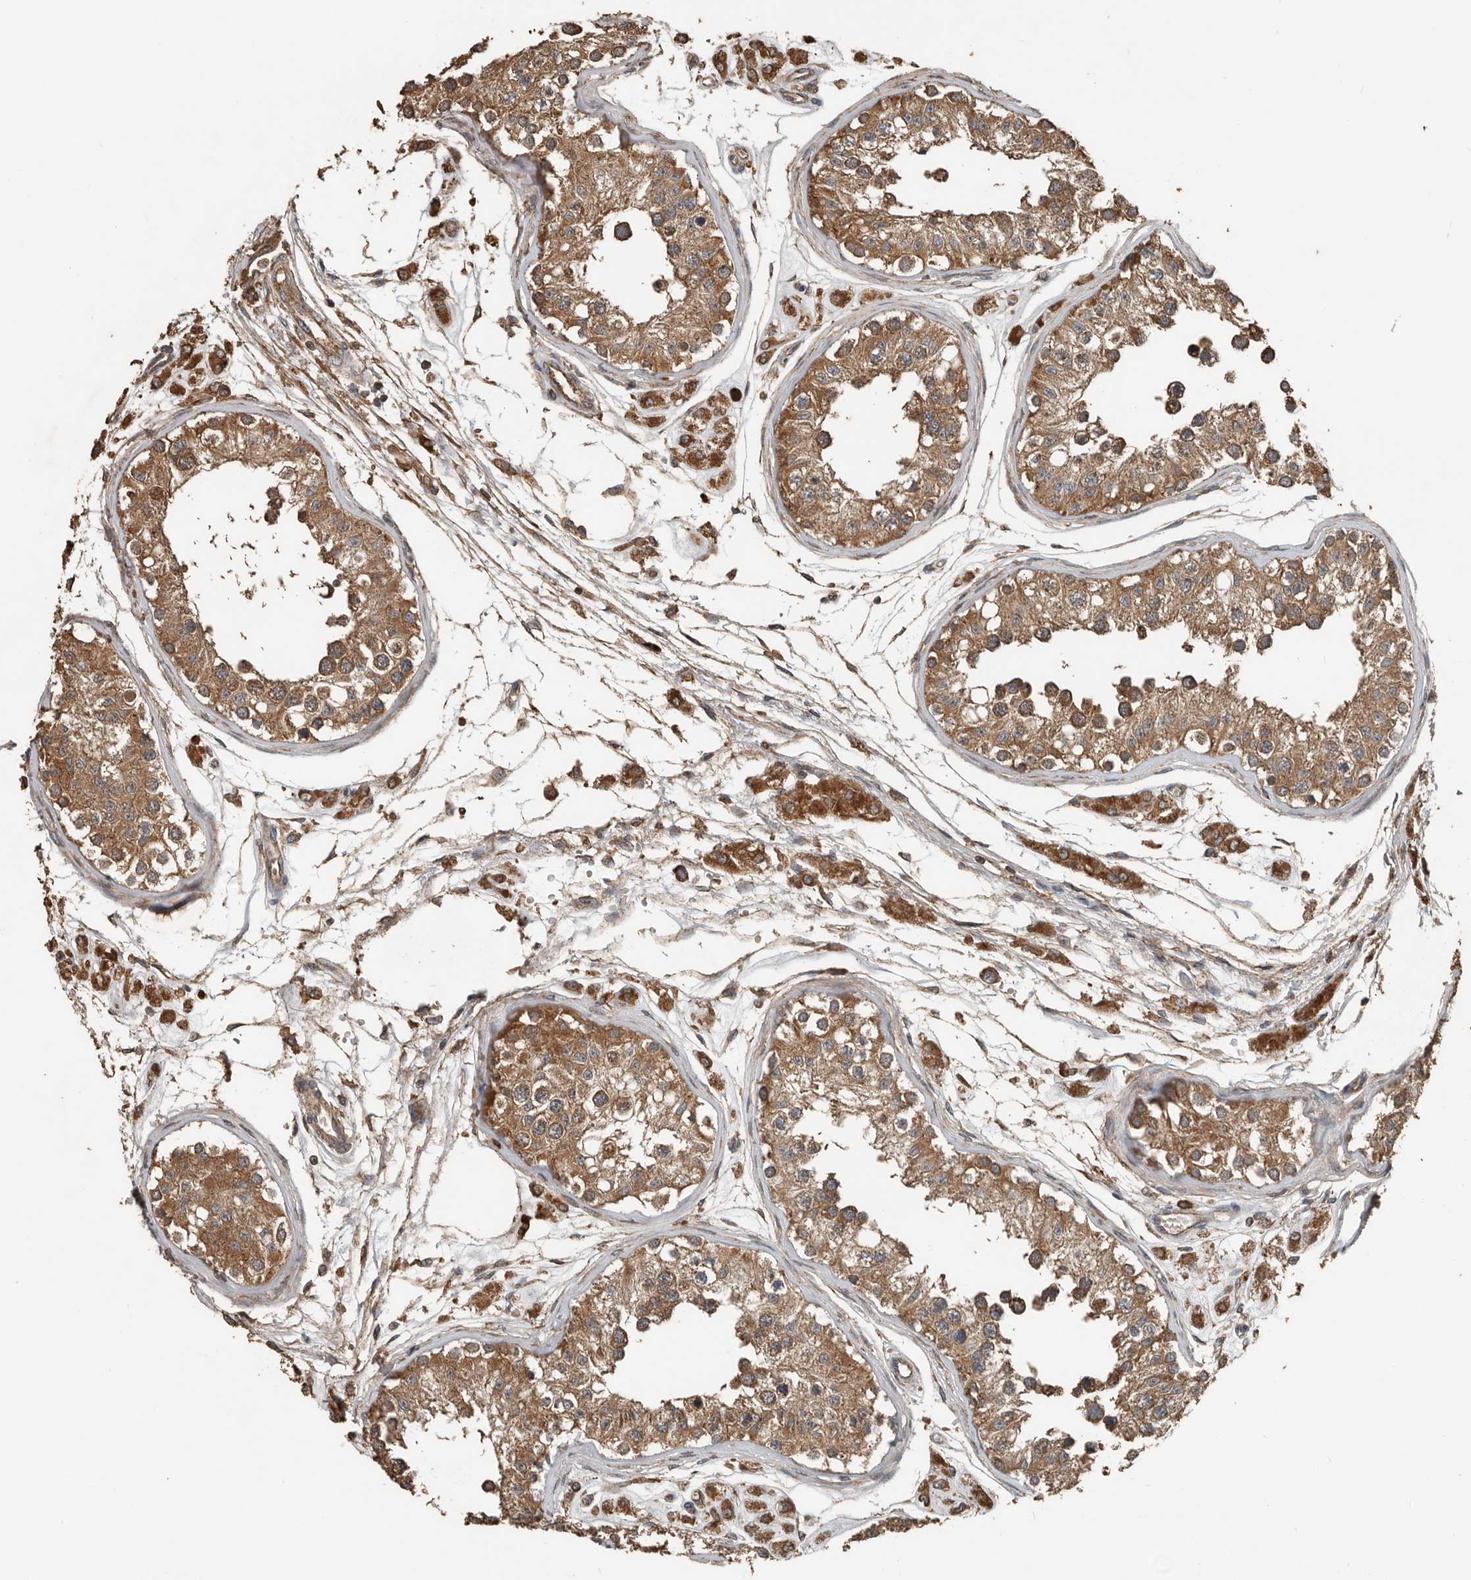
{"staining": {"intensity": "moderate", "quantity": ">75%", "location": "cytoplasmic/membranous"}, "tissue": "testis", "cell_type": "Cells in seminiferous ducts", "image_type": "normal", "snomed": [{"axis": "morphology", "description": "Normal tissue, NOS"}, {"axis": "morphology", "description": "Adenocarcinoma, metastatic, NOS"}, {"axis": "topography", "description": "Testis"}], "caption": "DAB (3,3'-diaminobenzidine) immunohistochemical staining of unremarkable testis displays moderate cytoplasmic/membranous protein expression in about >75% of cells in seminiferous ducts.", "gene": "RNF207", "patient": {"sex": "male", "age": 26}}